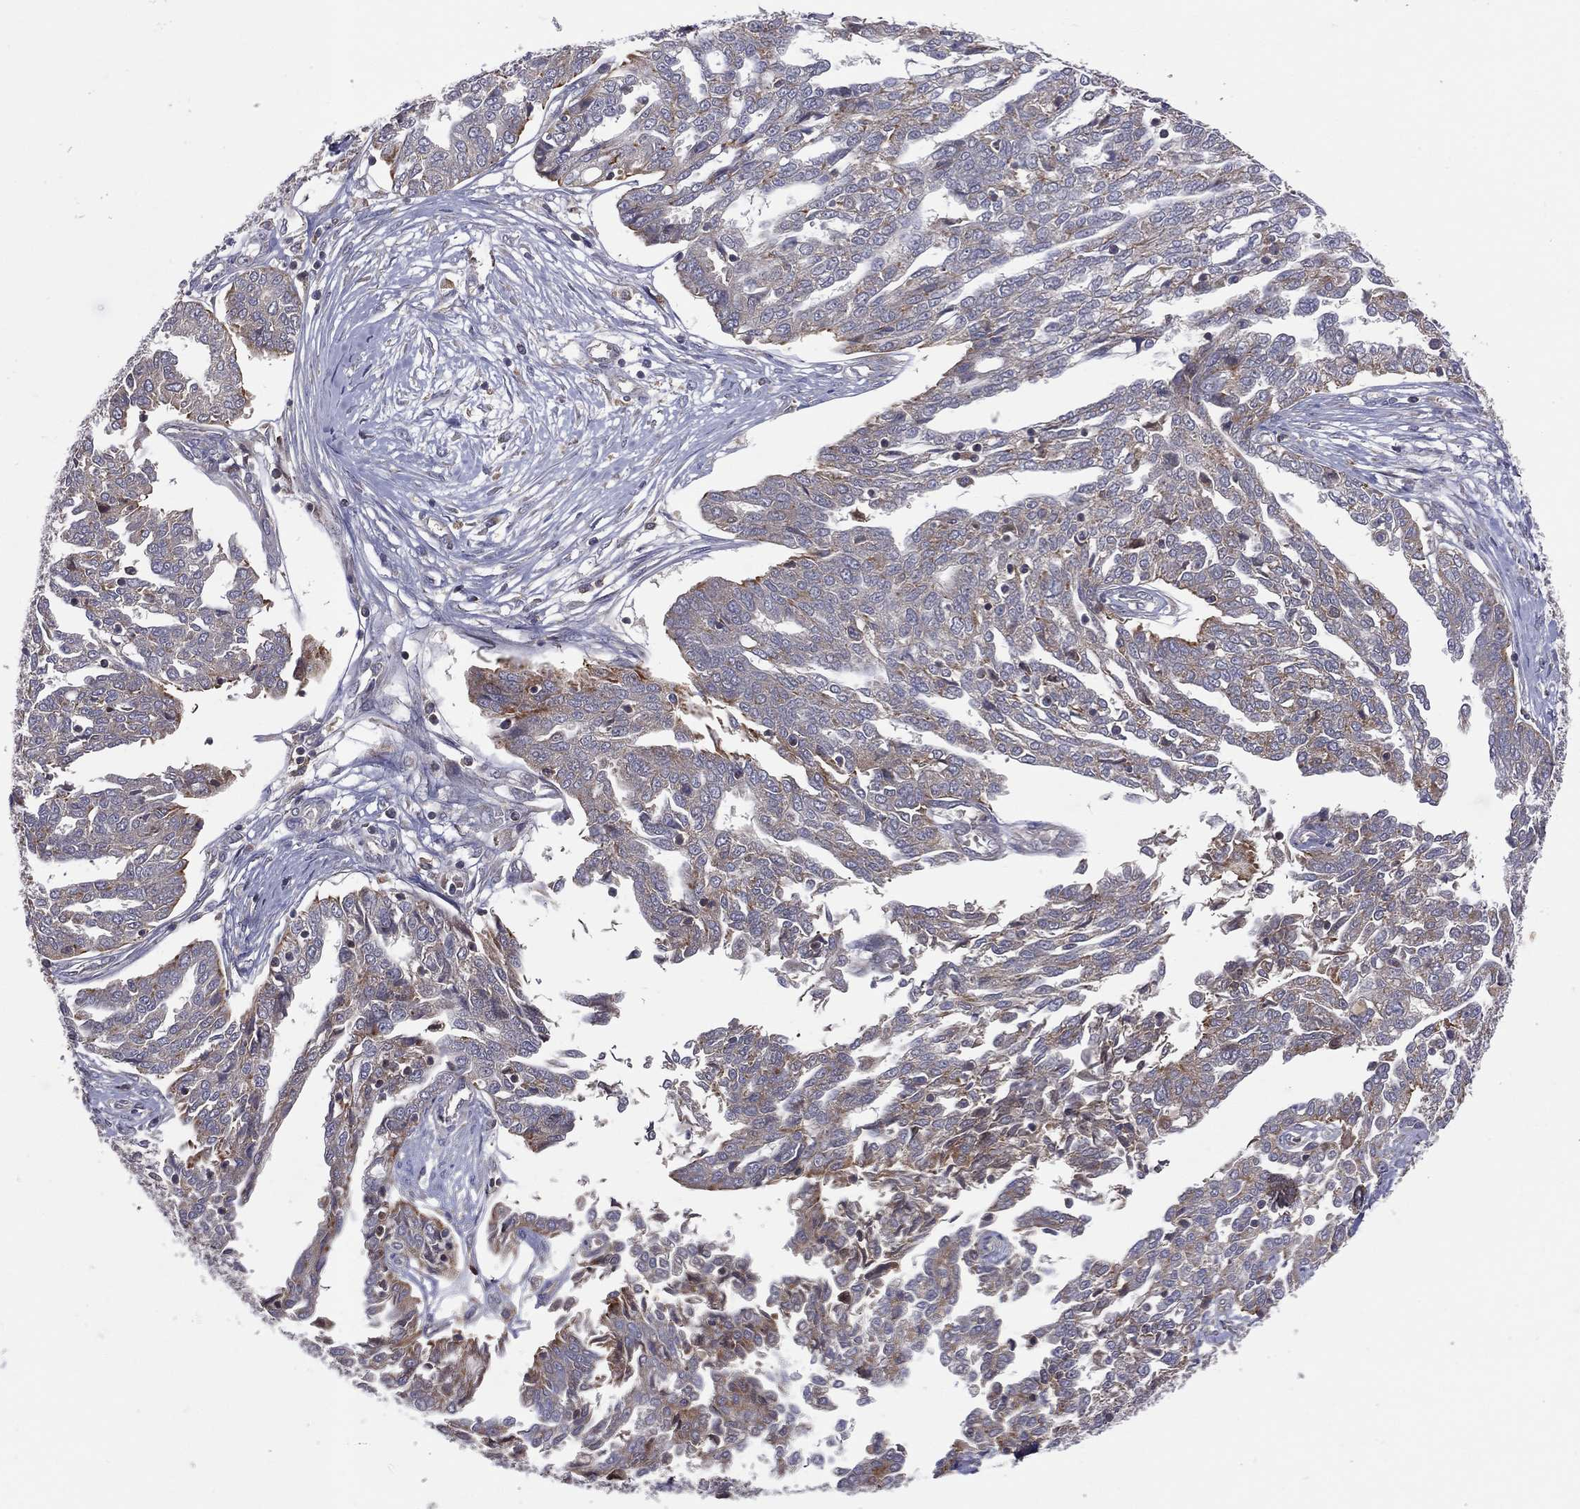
{"staining": {"intensity": "moderate", "quantity": "<25%", "location": "cytoplasmic/membranous"}, "tissue": "ovarian cancer", "cell_type": "Tumor cells", "image_type": "cancer", "snomed": [{"axis": "morphology", "description": "Cystadenocarcinoma, serous, NOS"}, {"axis": "topography", "description": "Ovary"}], "caption": "A brown stain shows moderate cytoplasmic/membranous expression of a protein in human ovarian serous cystadenocarcinoma tumor cells.", "gene": "STARD3", "patient": {"sex": "female", "age": 67}}